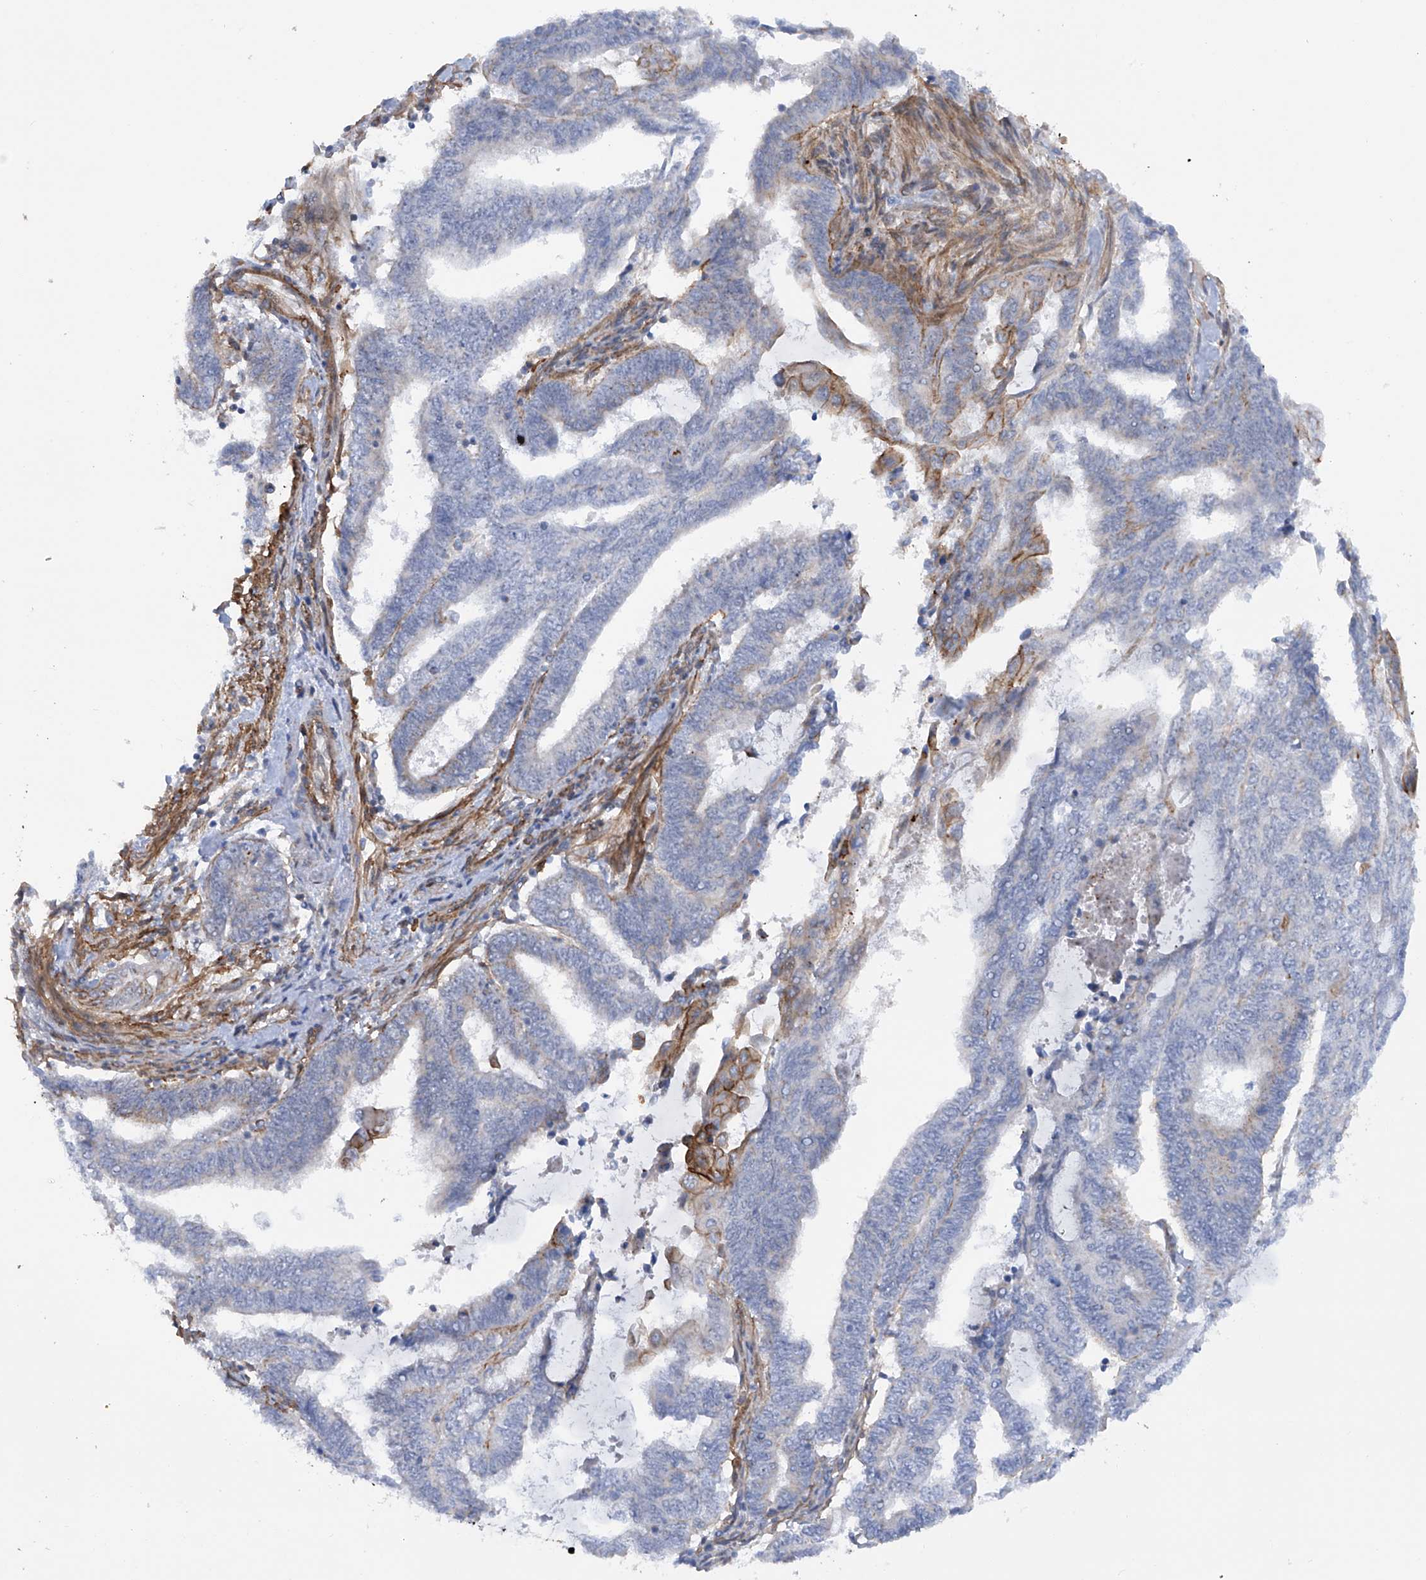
{"staining": {"intensity": "negative", "quantity": "none", "location": "none"}, "tissue": "endometrial cancer", "cell_type": "Tumor cells", "image_type": "cancer", "snomed": [{"axis": "morphology", "description": "Adenocarcinoma, NOS"}, {"axis": "topography", "description": "Uterus"}, {"axis": "topography", "description": "Endometrium"}], "caption": "Histopathology image shows no significant protein positivity in tumor cells of endometrial adenocarcinoma. (Brightfield microscopy of DAB (3,3'-diaminobenzidine) immunohistochemistry (IHC) at high magnification).", "gene": "ZNF490", "patient": {"sex": "female", "age": 70}}